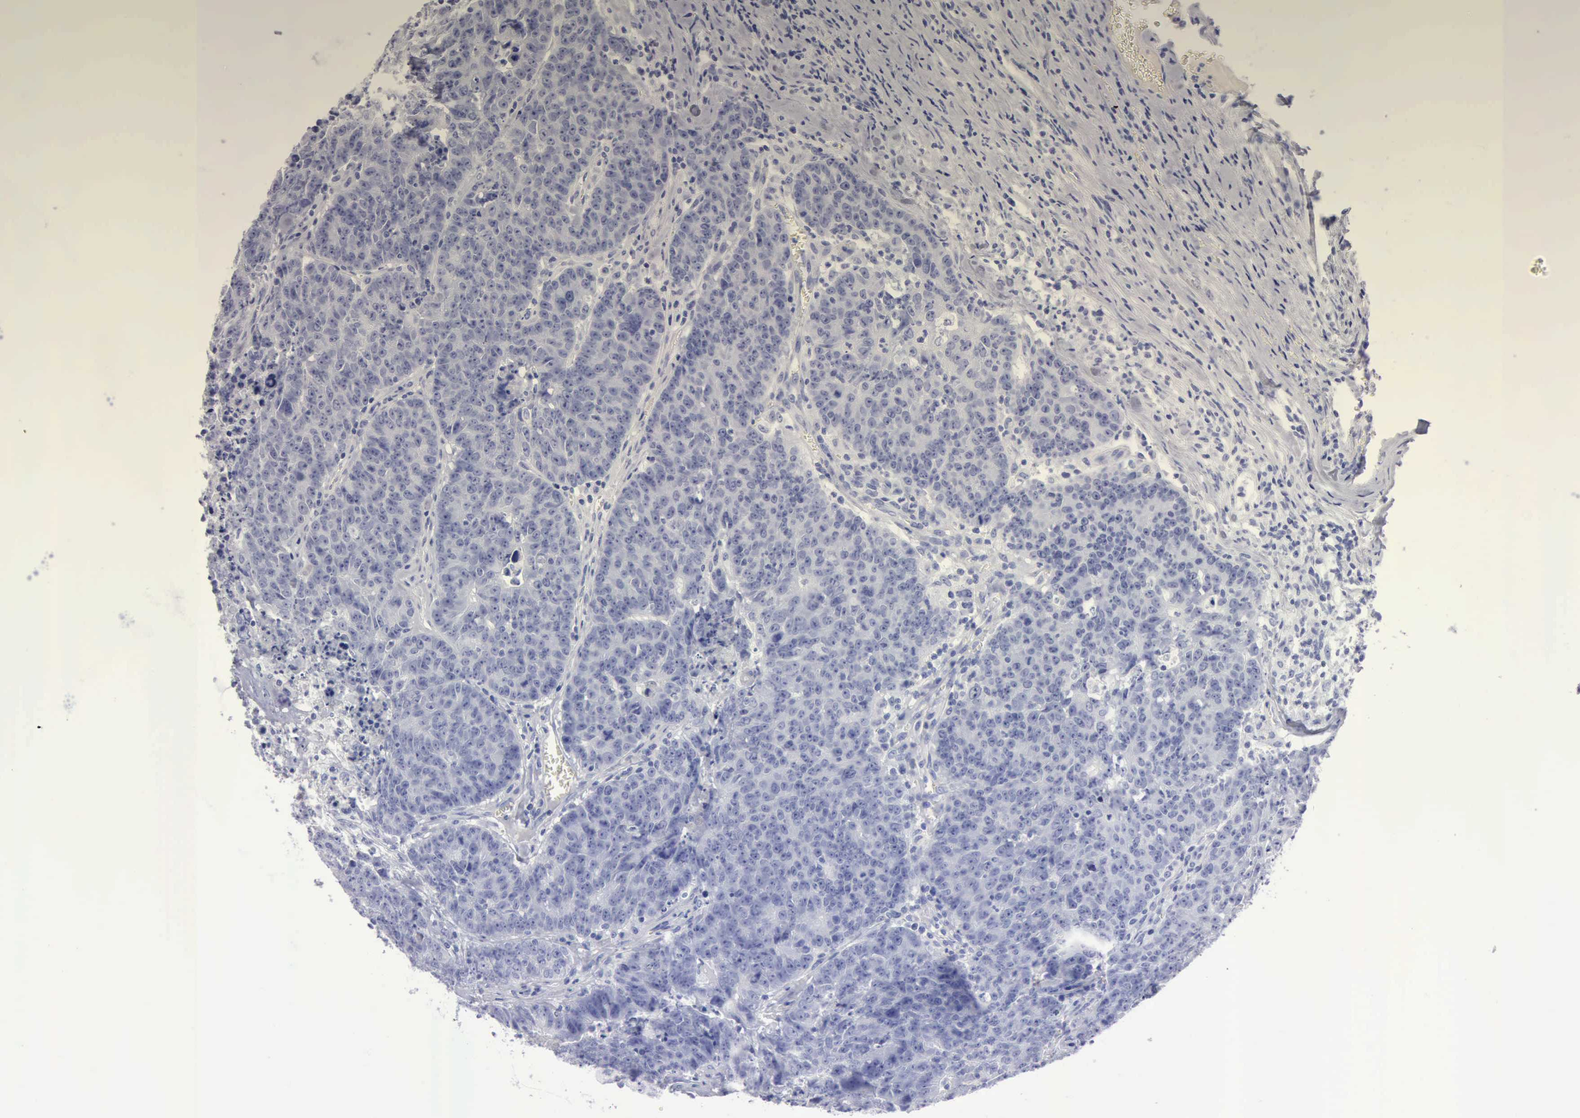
{"staining": {"intensity": "negative", "quantity": "none", "location": "none"}, "tissue": "colorectal cancer", "cell_type": "Tumor cells", "image_type": "cancer", "snomed": [{"axis": "morphology", "description": "Adenocarcinoma, NOS"}, {"axis": "topography", "description": "Colon"}], "caption": "Immunohistochemistry (IHC) of human colorectal cancer demonstrates no expression in tumor cells.", "gene": "CYP19A1", "patient": {"sex": "female", "age": 53}}